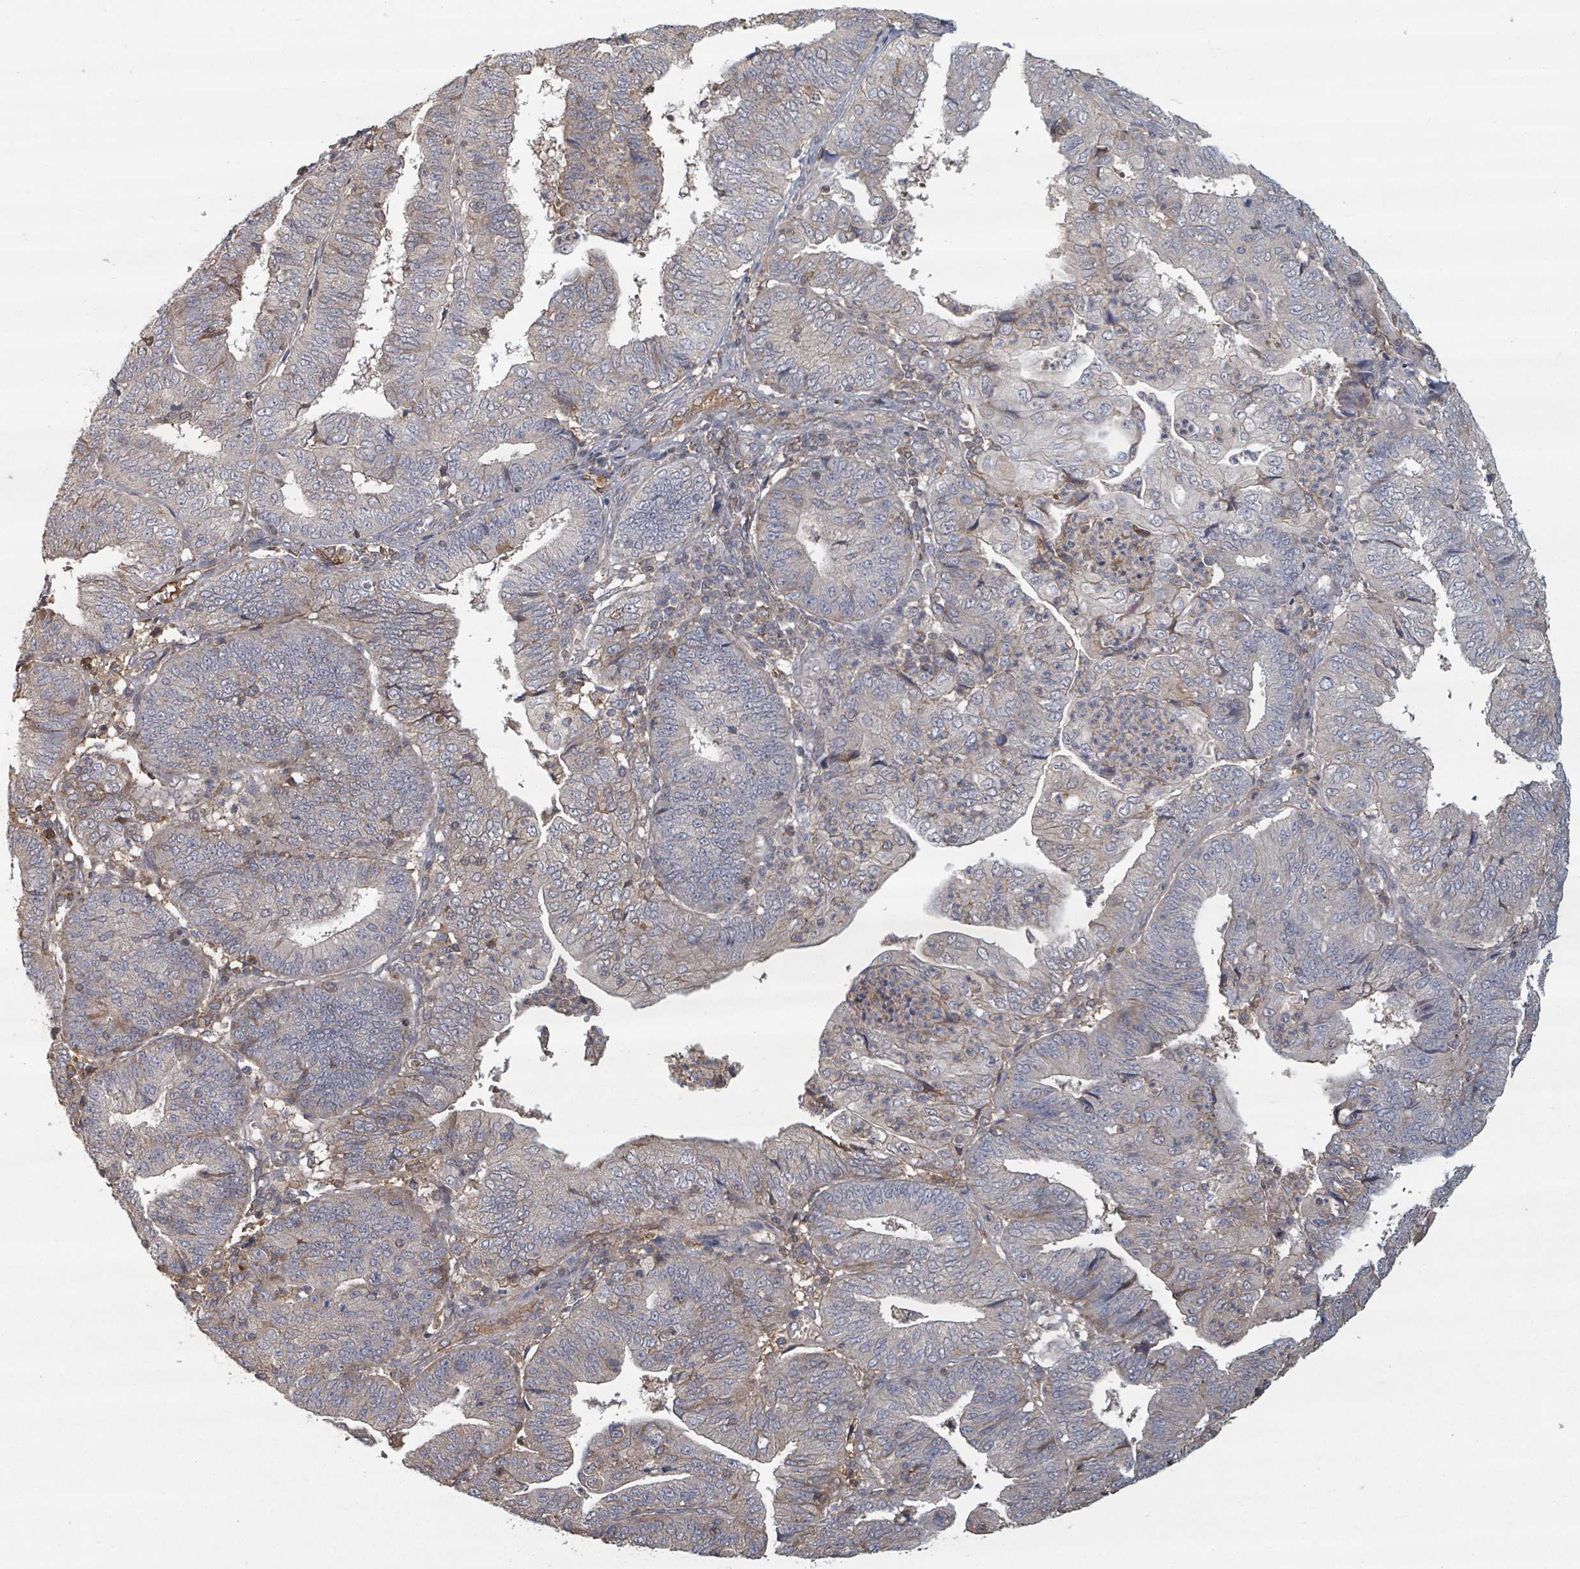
{"staining": {"intensity": "moderate", "quantity": "<25%", "location": "cytoplasmic/membranous"}, "tissue": "endometrial cancer", "cell_type": "Tumor cells", "image_type": "cancer", "snomed": [{"axis": "morphology", "description": "Adenocarcinoma, NOS"}, {"axis": "topography", "description": "Endometrium"}], "caption": "DAB immunohistochemical staining of human endometrial adenocarcinoma shows moderate cytoplasmic/membranous protein expression in approximately <25% of tumor cells.", "gene": "GABBR1", "patient": {"sex": "female", "age": 56}}